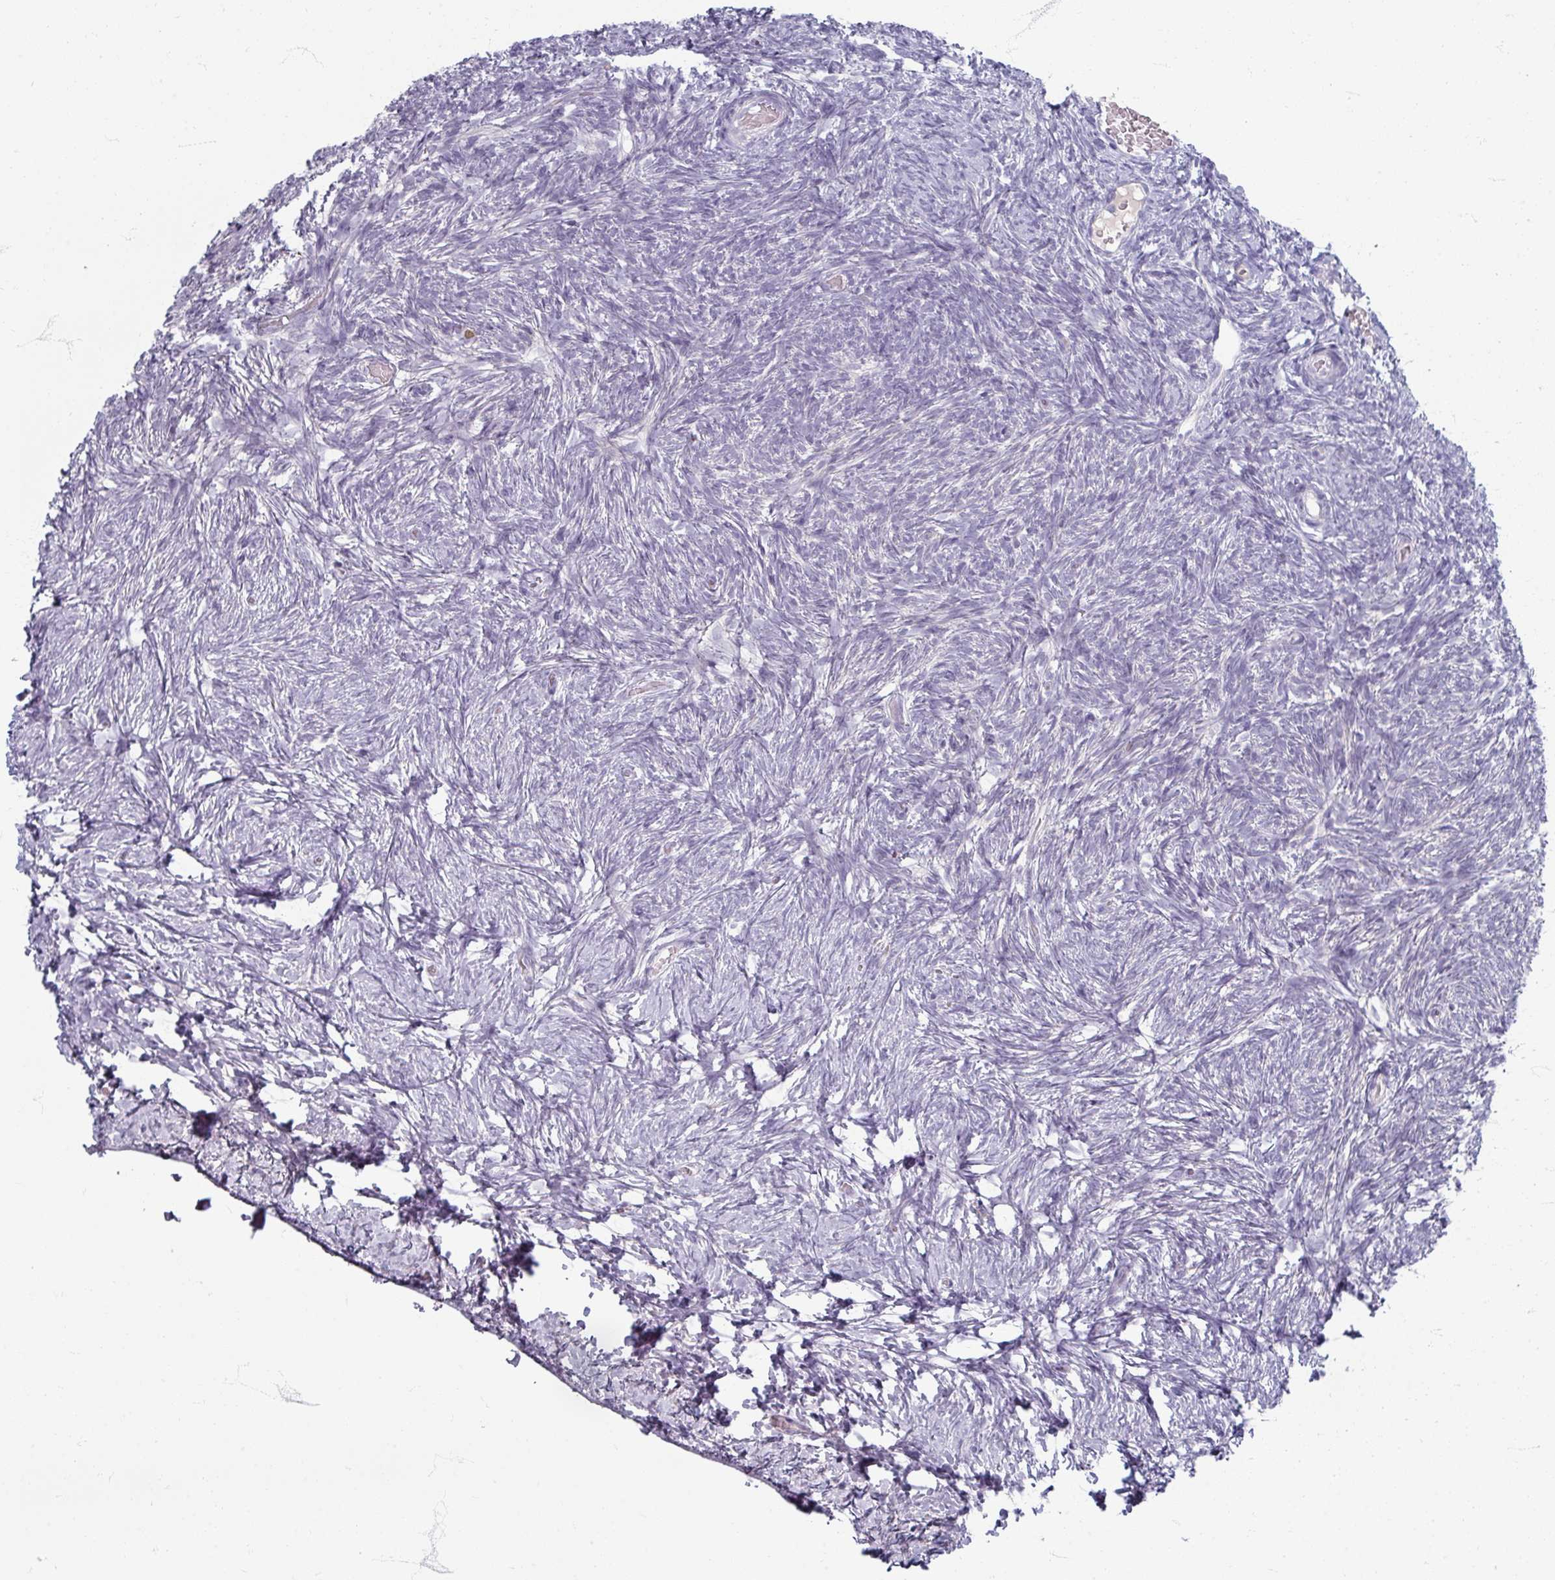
{"staining": {"intensity": "negative", "quantity": "none", "location": "none"}, "tissue": "ovary", "cell_type": "Follicle cells", "image_type": "normal", "snomed": [{"axis": "morphology", "description": "Normal tissue, NOS"}, {"axis": "topography", "description": "Ovary"}], "caption": "Ovary was stained to show a protein in brown. There is no significant expression in follicle cells. (DAB immunohistochemistry, high magnification).", "gene": "ZNF878", "patient": {"sex": "female", "age": 39}}